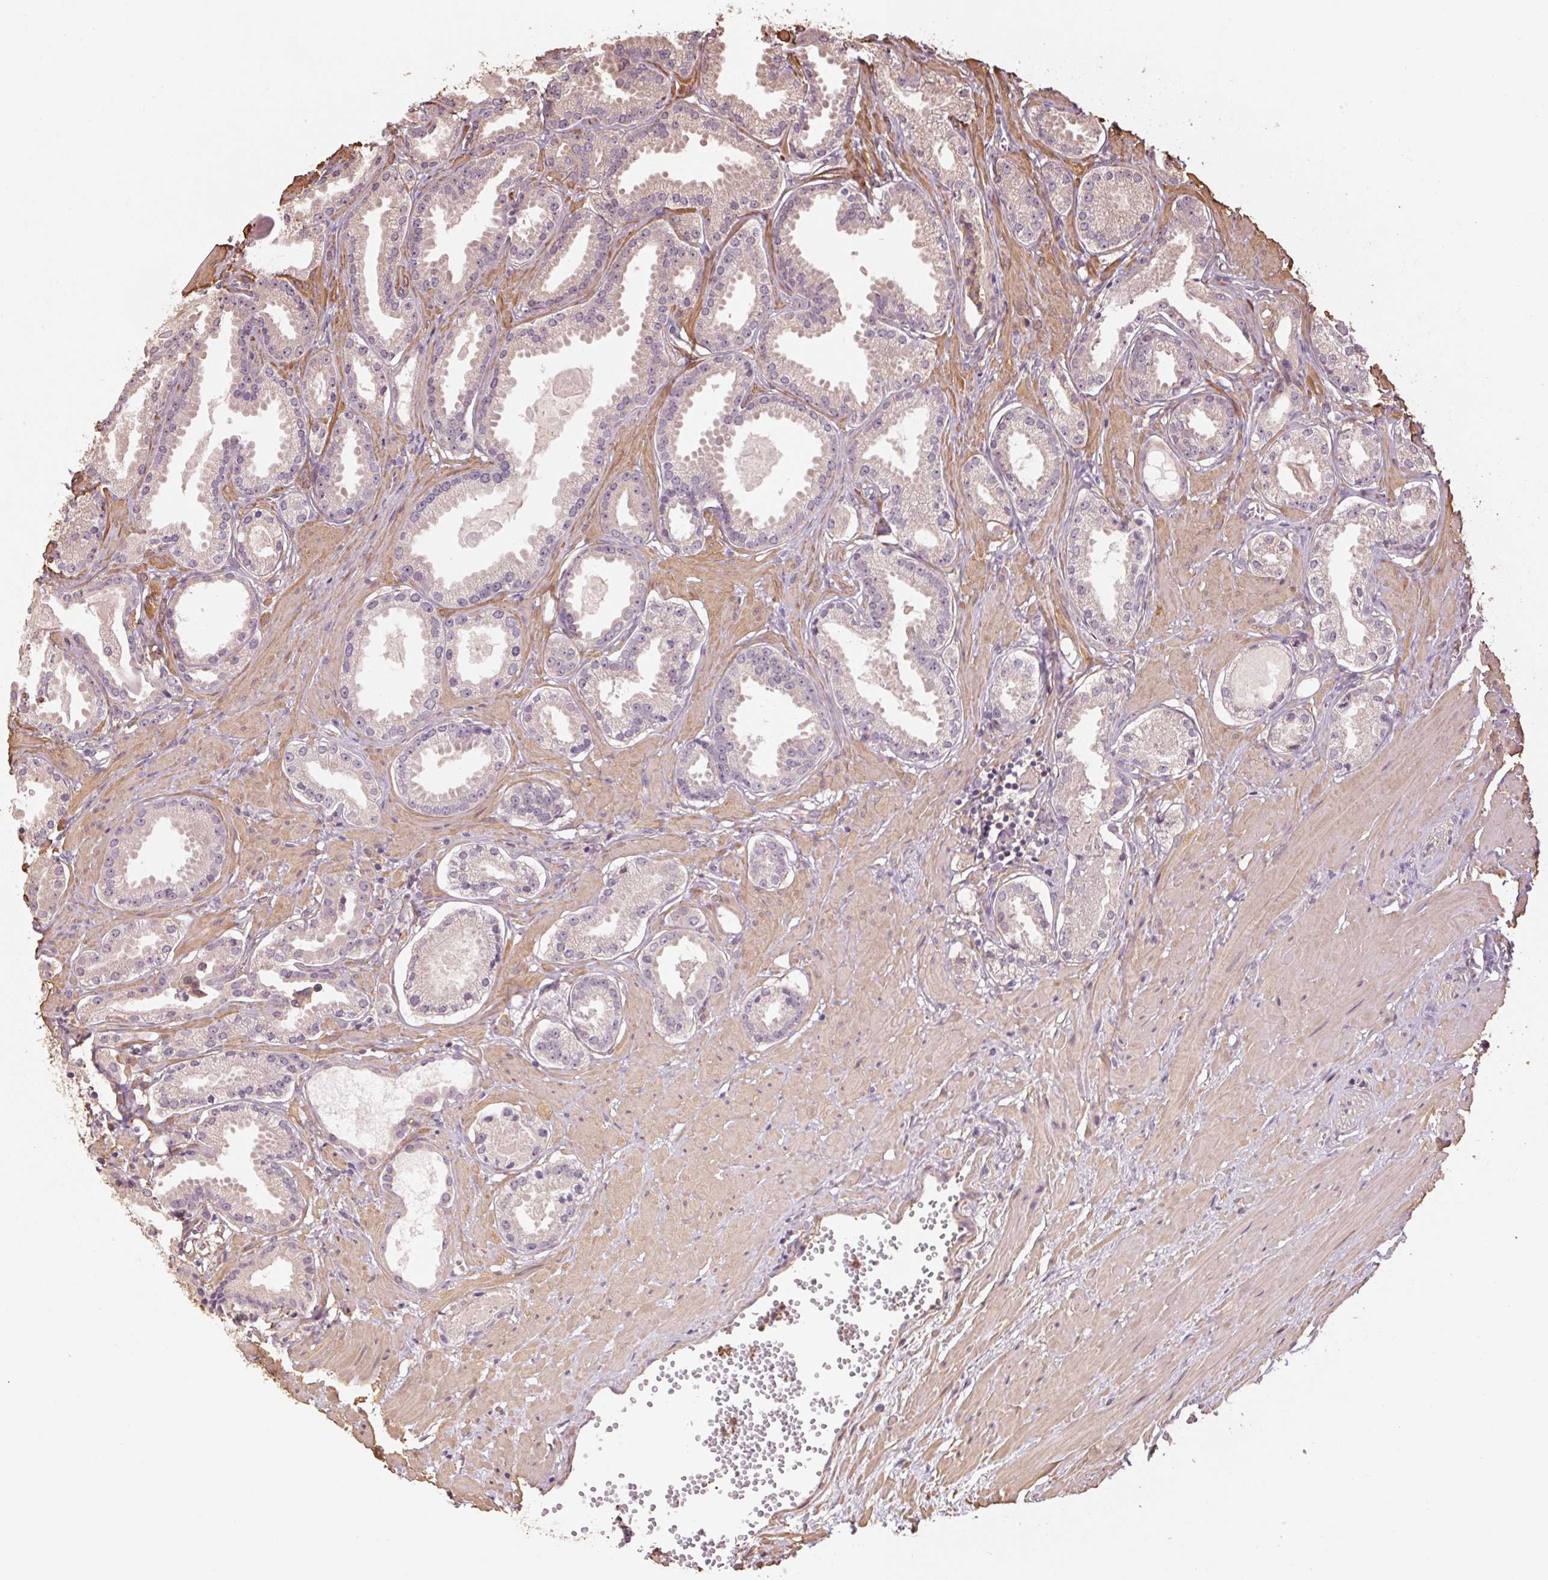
{"staining": {"intensity": "negative", "quantity": "none", "location": "none"}, "tissue": "prostate cancer", "cell_type": "Tumor cells", "image_type": "cancer", "snomed": [{"axis": "morphology", "description": "Adenocarcinoma, NOS"}, {"axis": "morphology", "description": "Adenocarcinoma, Low grade"}, {"axis": "topography", "description": "Prostate"}], "caption": "There is no significant expression in tumor cells of prostate cancer (adenocarcinoma (low-grade)).", "gene": "QDPR", "patient": {"sex": "male", "age": 64}}